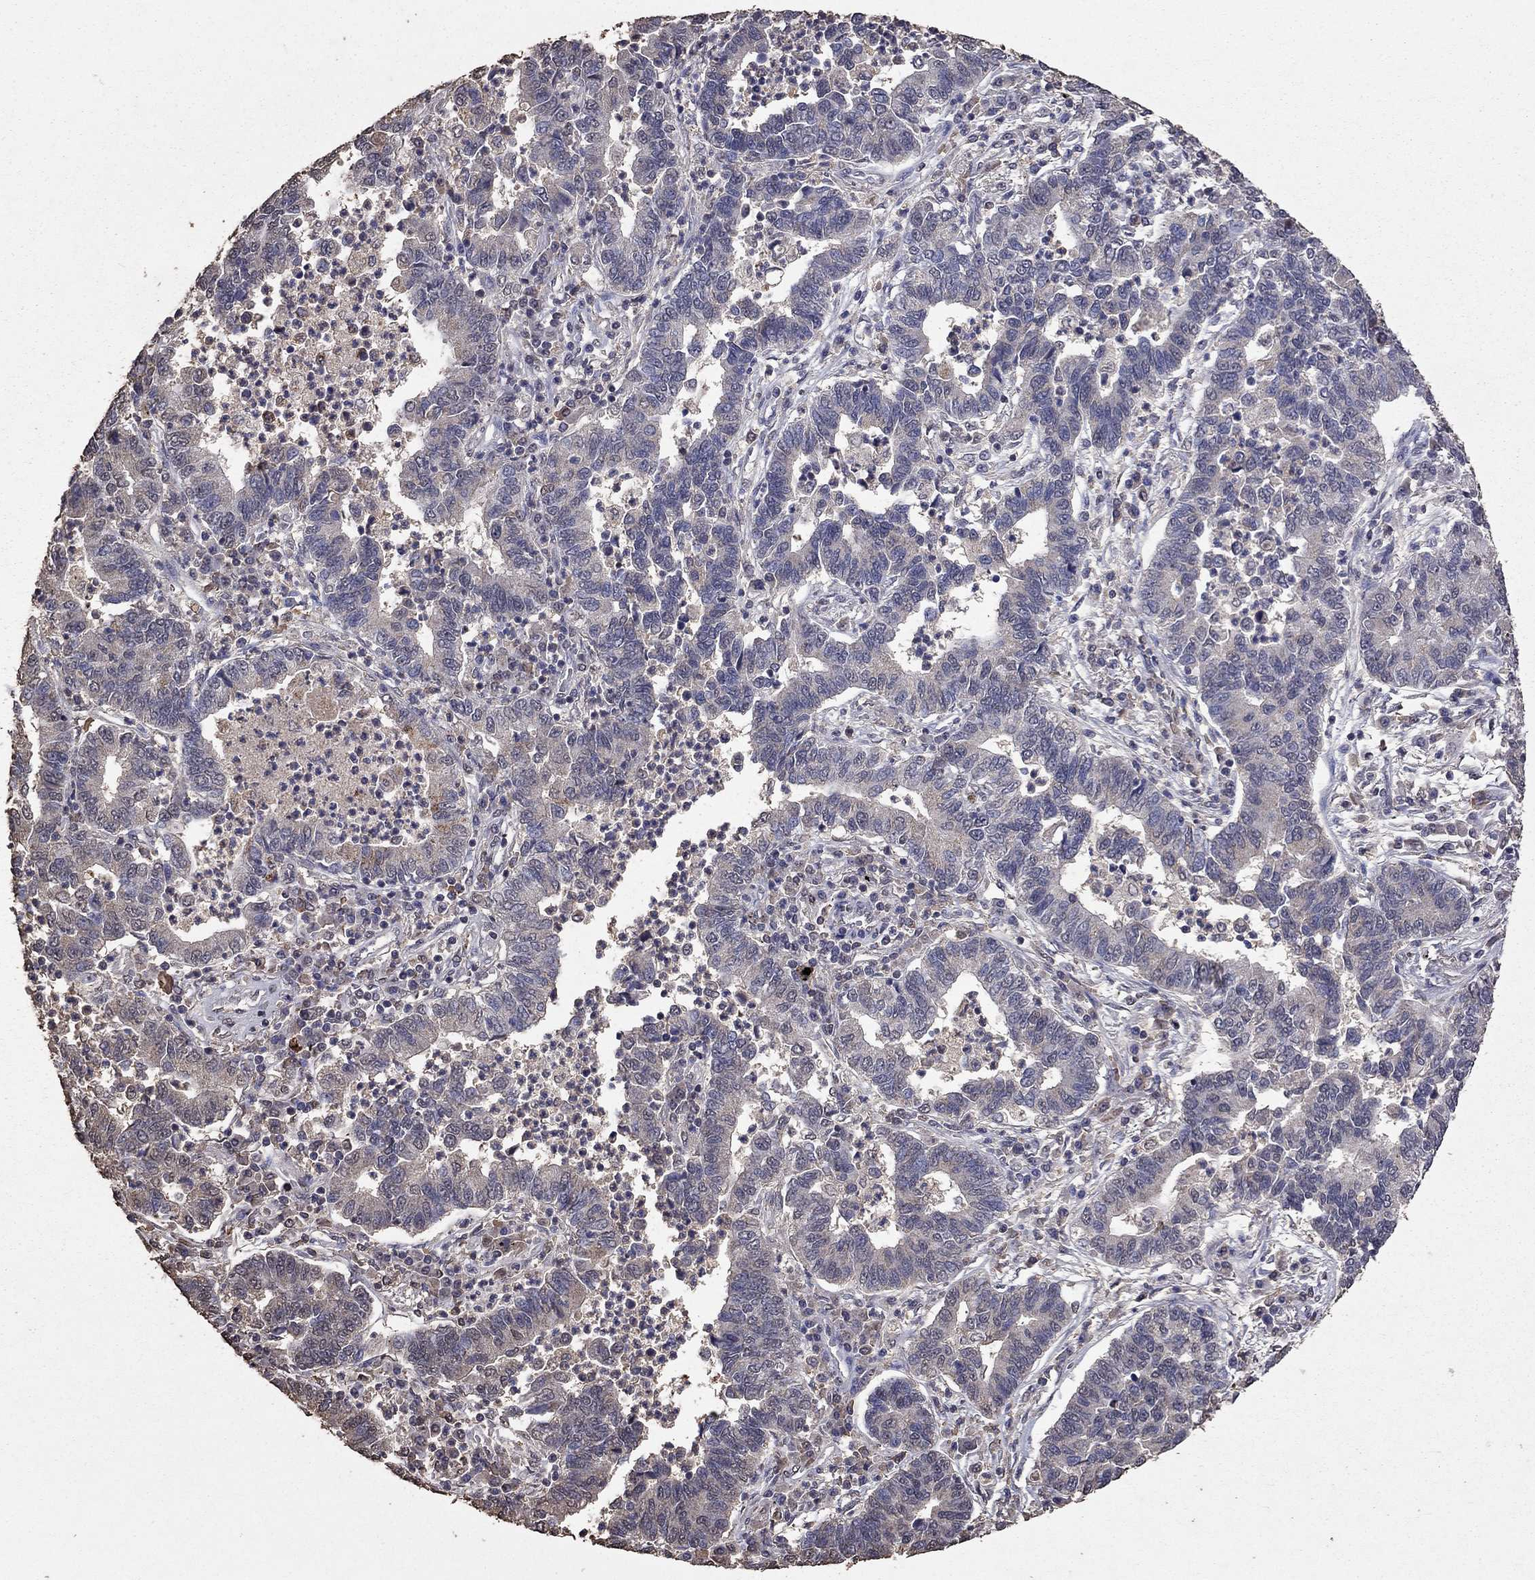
{"staining": {"intensity": "negative", "quantity": "none", "location": "none"}, "tissue": "lung cancer", "cell_type": "Tumor cells", "image_type": "cancer", "snomed": [{"axis": "morphology", "description": "Adenocarcinoma, NOS"}, {"axis": "topography", "description": "Lung"}], "caption": "The histopathology image displays no staining of tumor cells in lung adenocarcinoma.", "gene": "SERPINA5", "patient": {"sex": "female", "age": 57}}